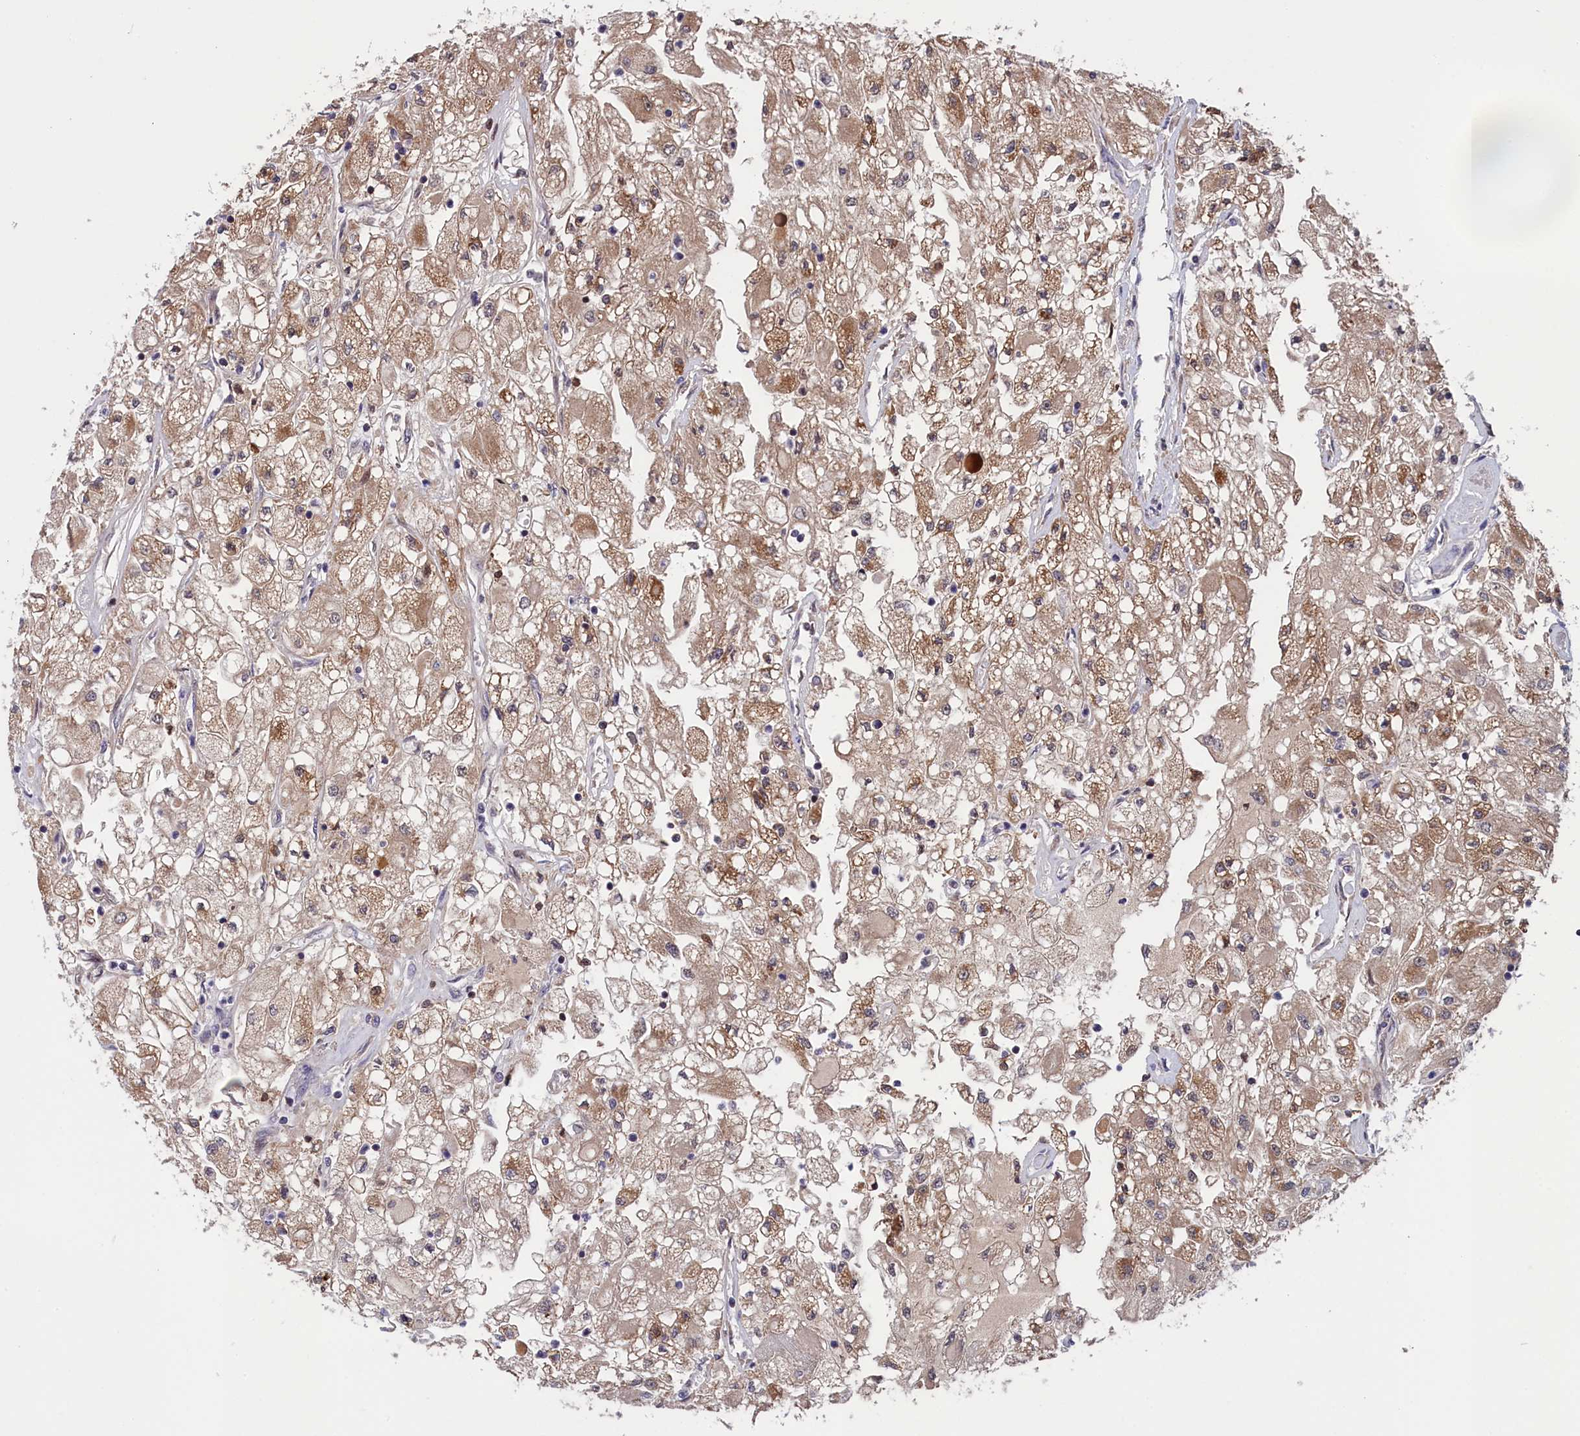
{"staining": {"intensity": "moderate", "quantity": ">75%", "location": "cytoplasmic/membranous"}, "tissue": "renal cancer", "cell_type": "Tumor cells", "image_type": "cancer", "snomed": [{"axis": "morphology", "description": "Adenocarcinoma, NOS"}, {"axis": "topography", "description": "Kidney"}], "caption": "A micrograph of human renal cancer stained for a protein exhibits moderate cytoplasmic/membranous brown staining in tumor cells. The staining was performed using DAB to visualize the protein expression in brown, while the nuclei were stained in blue with hematoxylin (Magnification: 20x).", "gene": "TIMM44", "patient": {"sex": "male", "age": 80}}